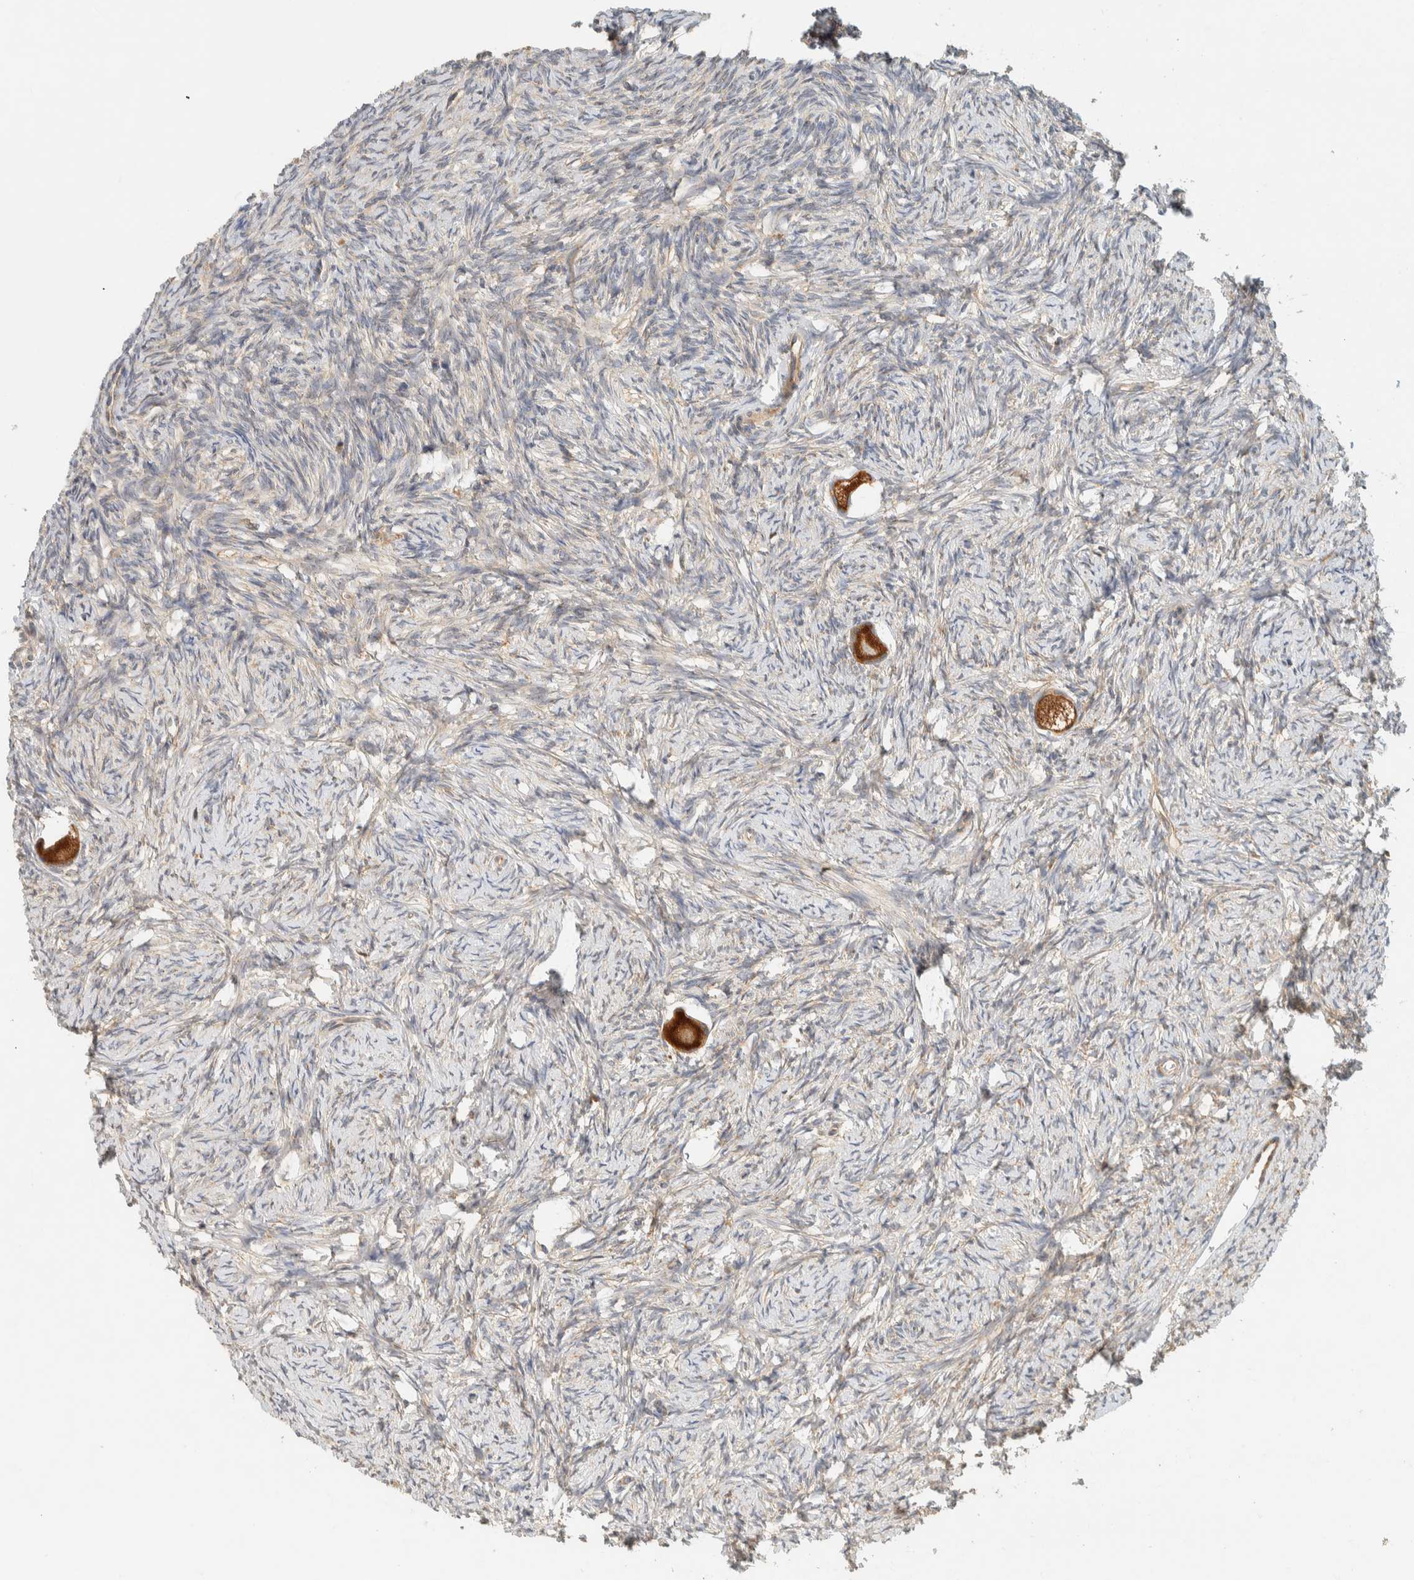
{"staining": {"intensity": "strong", "quantity": ">75%", "location": "cytoplasmic/membranous"}, "tissue": "ovary", "cell_type": "Follicle cells", "image_type": "normal", "snomed": [{"axis": "morphology", "description": "Normal tissue, NOS"}, {"axis": "topography", "description": "Ovary"}], "caption": "Immunohistochemical staining of normal human ovary reveals strong cytoplasmic/membranous protein positivity in about >75% of follicle cells.", "gene": "ARFGEF1", "patient": {"sex": "female", "age": 34}}